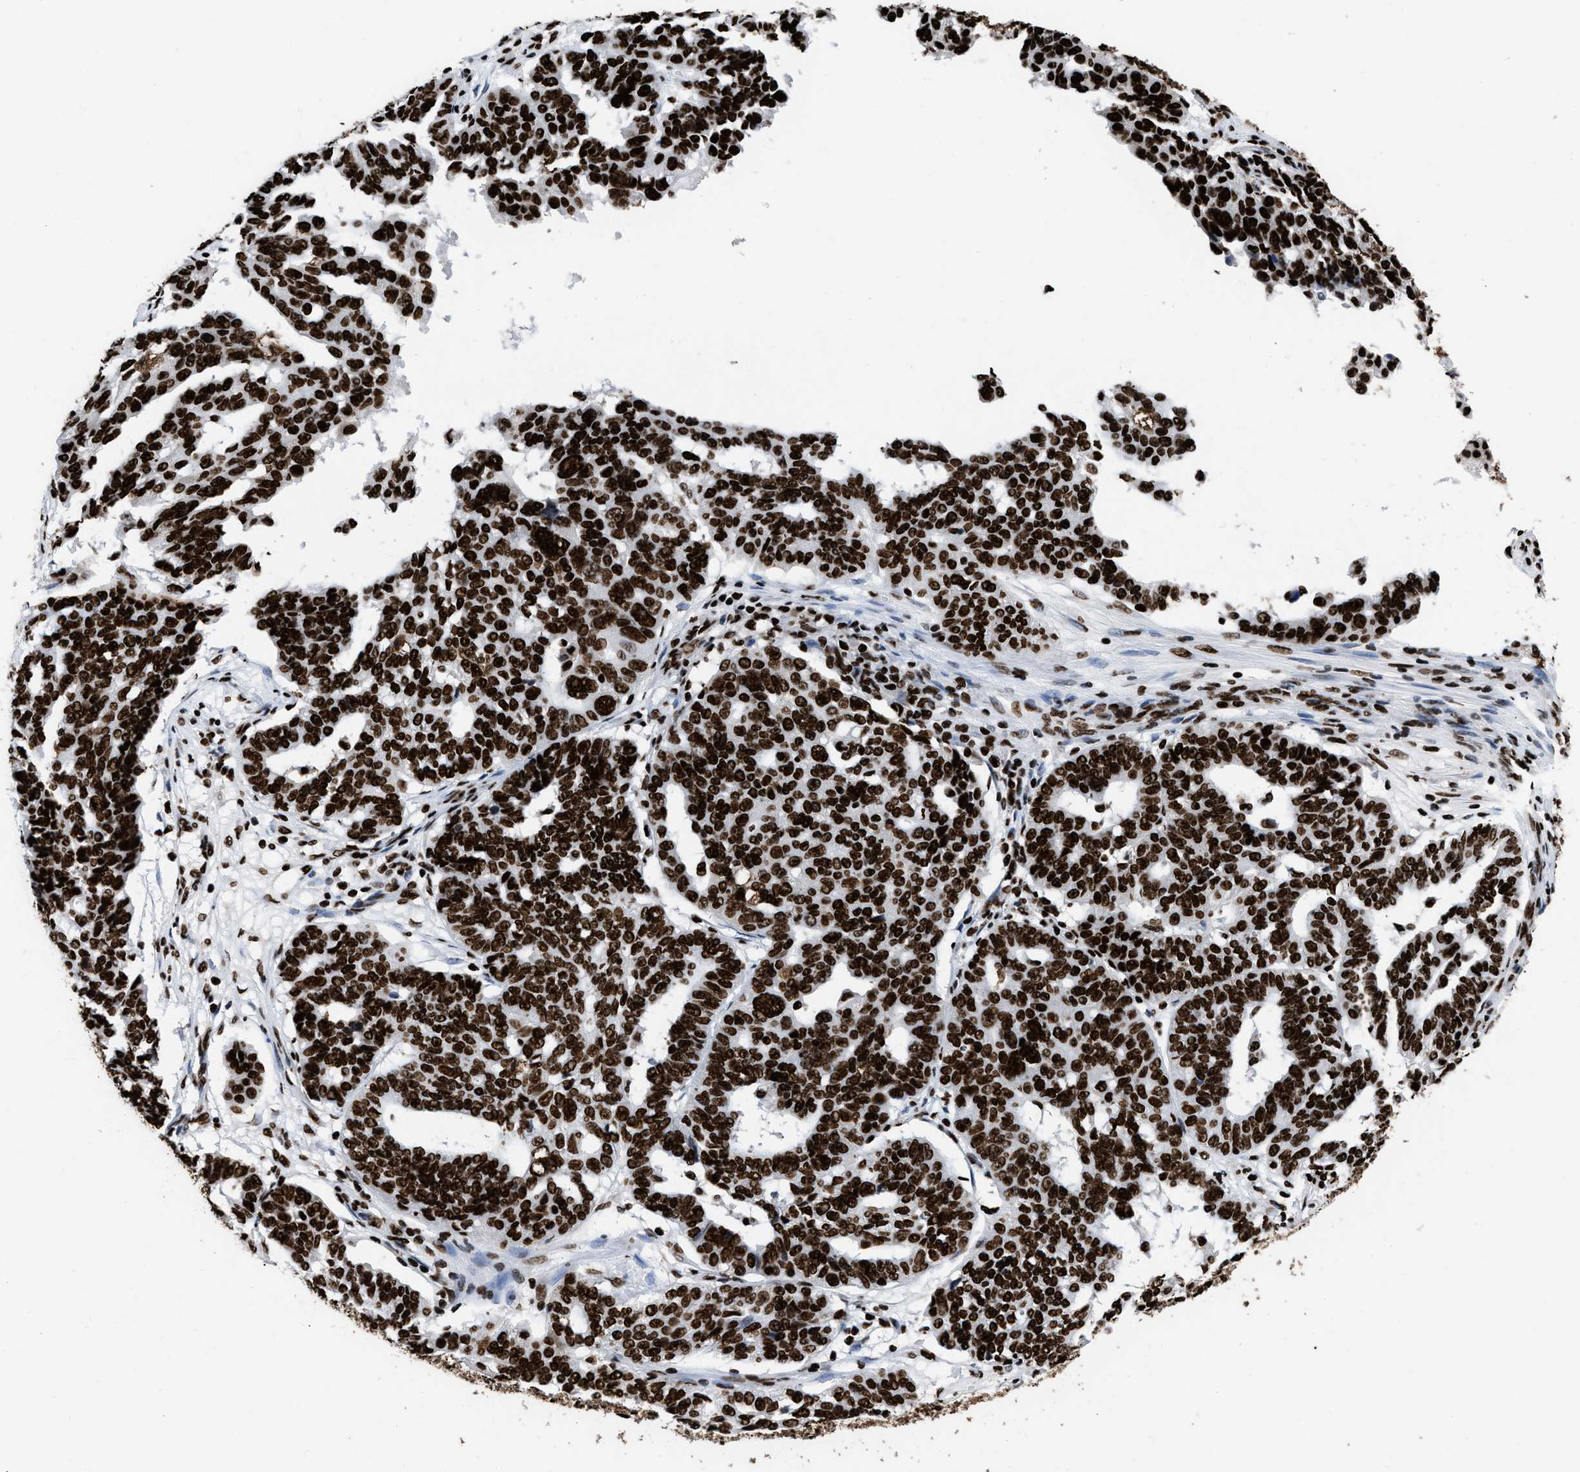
{"staining": {"intensity": "strong", "quantity": ">75%", "location": "nuclear"}, "tissue": "ovarian cancer", "cell_type": "Tumor cells", "image_type": "cancer", "snomed": [{"axis": "morphology", "description": "Cystadenocarcinoma, serous, NOS"}, {"axis": "topography", "description": "Ovary"}], "caption": "Immunohistochemical staining of ovarian serous cystadenocarcinoma shows strong nuclear protein positivity in approximately >75% of tumor cells.", "gene": "HNRNPM", "patient": {"sex": "female", "age": 59}}